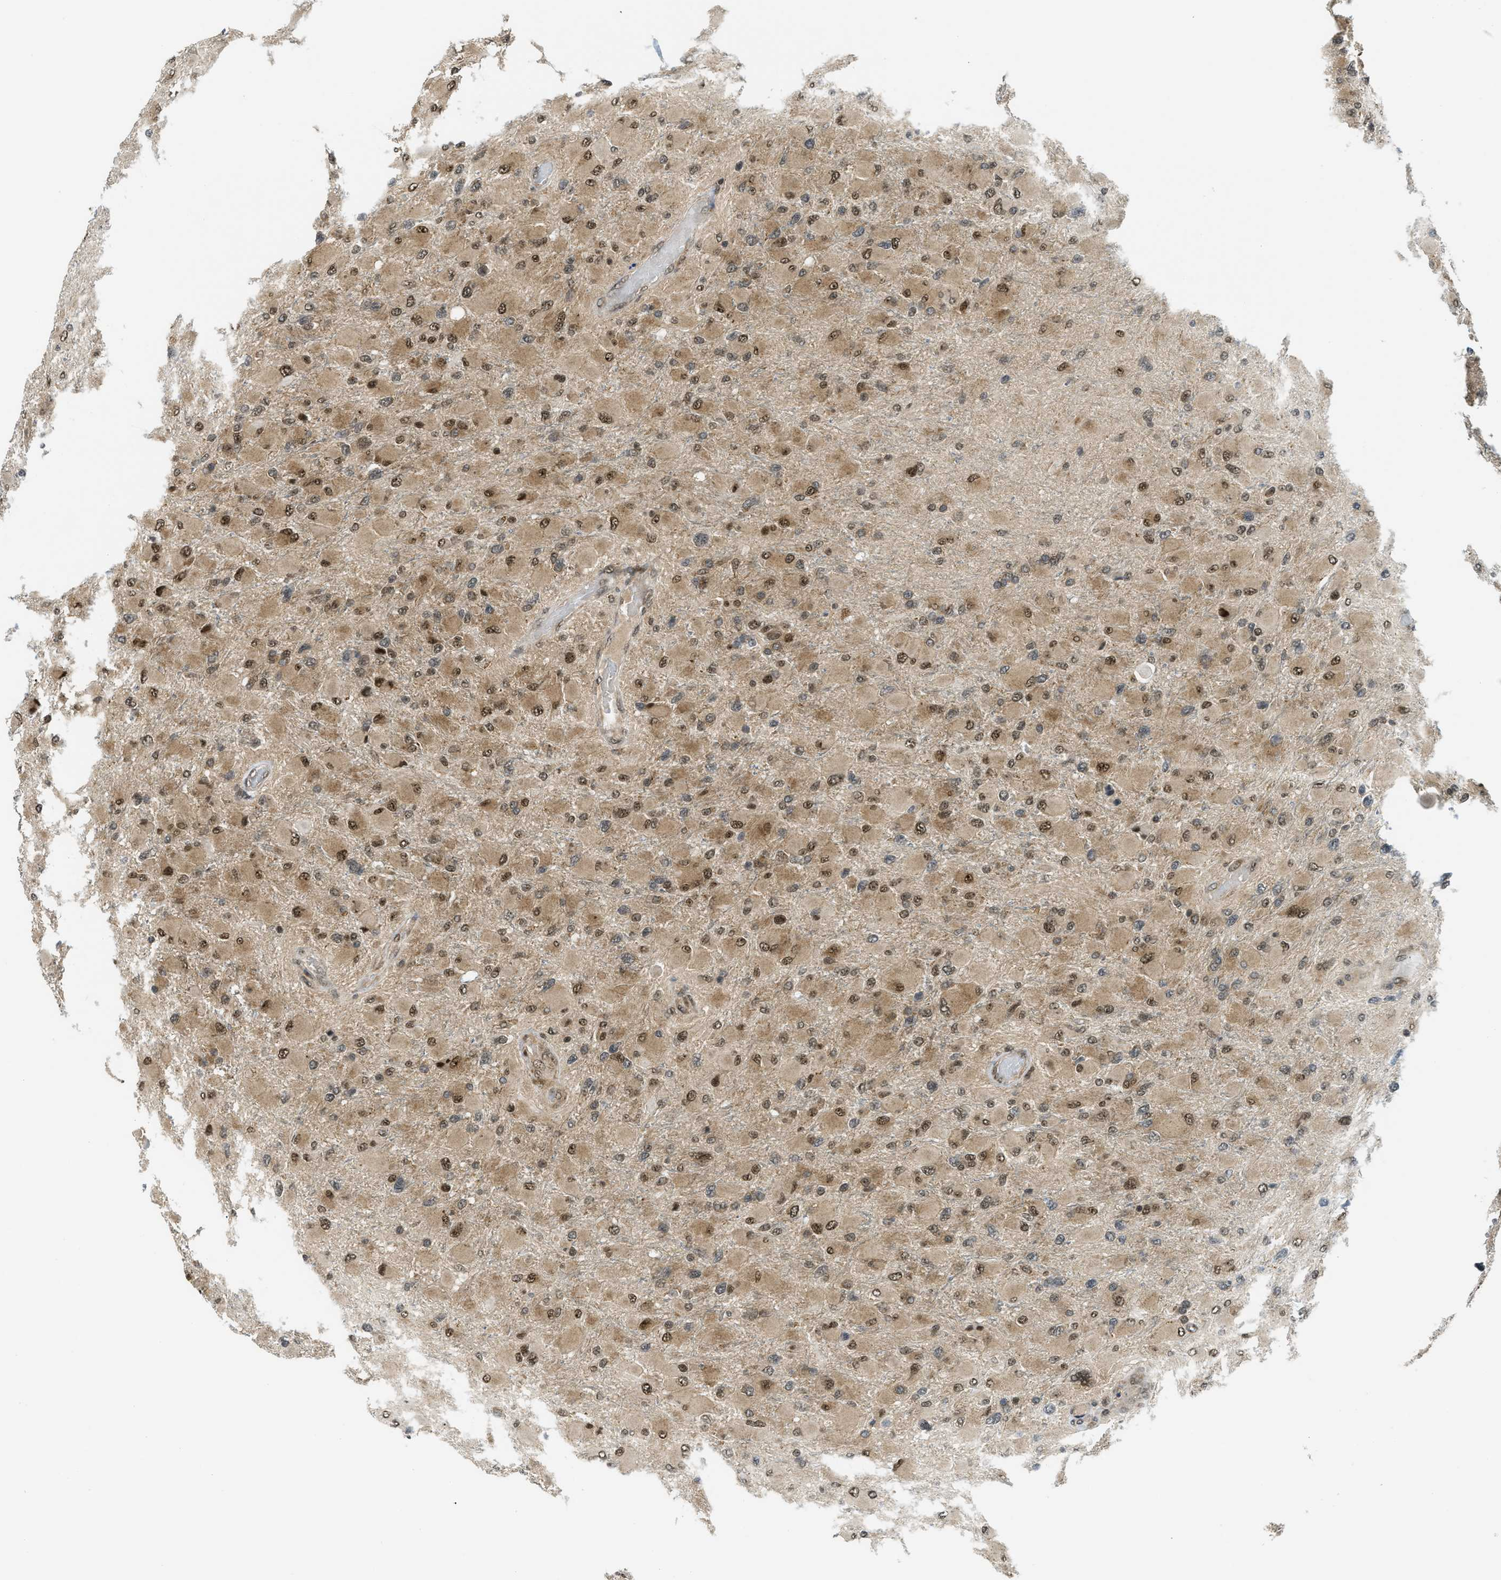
{"staining": {"intensity": "moderate", "quantity": "25%-75%", "location": "cytoplasmic/membranous,nuclear"}, "tissue": "glioma", "cell_type": "Tumor cells", "image_type": "cancer", "snomed": [{"axis": "morphology", "description": "Glioma, malignant, High grade"}, {"axis": "topography", "description": "Cerebral cortex"}], "caption": "About 25%-75% of tumor cells in human glioma reveal moderate cytoplasmic/membranous and nuclear protein positivity as visualized by brown immunohistochemical staining.", "gene": "TACC1", "patient": {"sex": "female", "age": 36}}